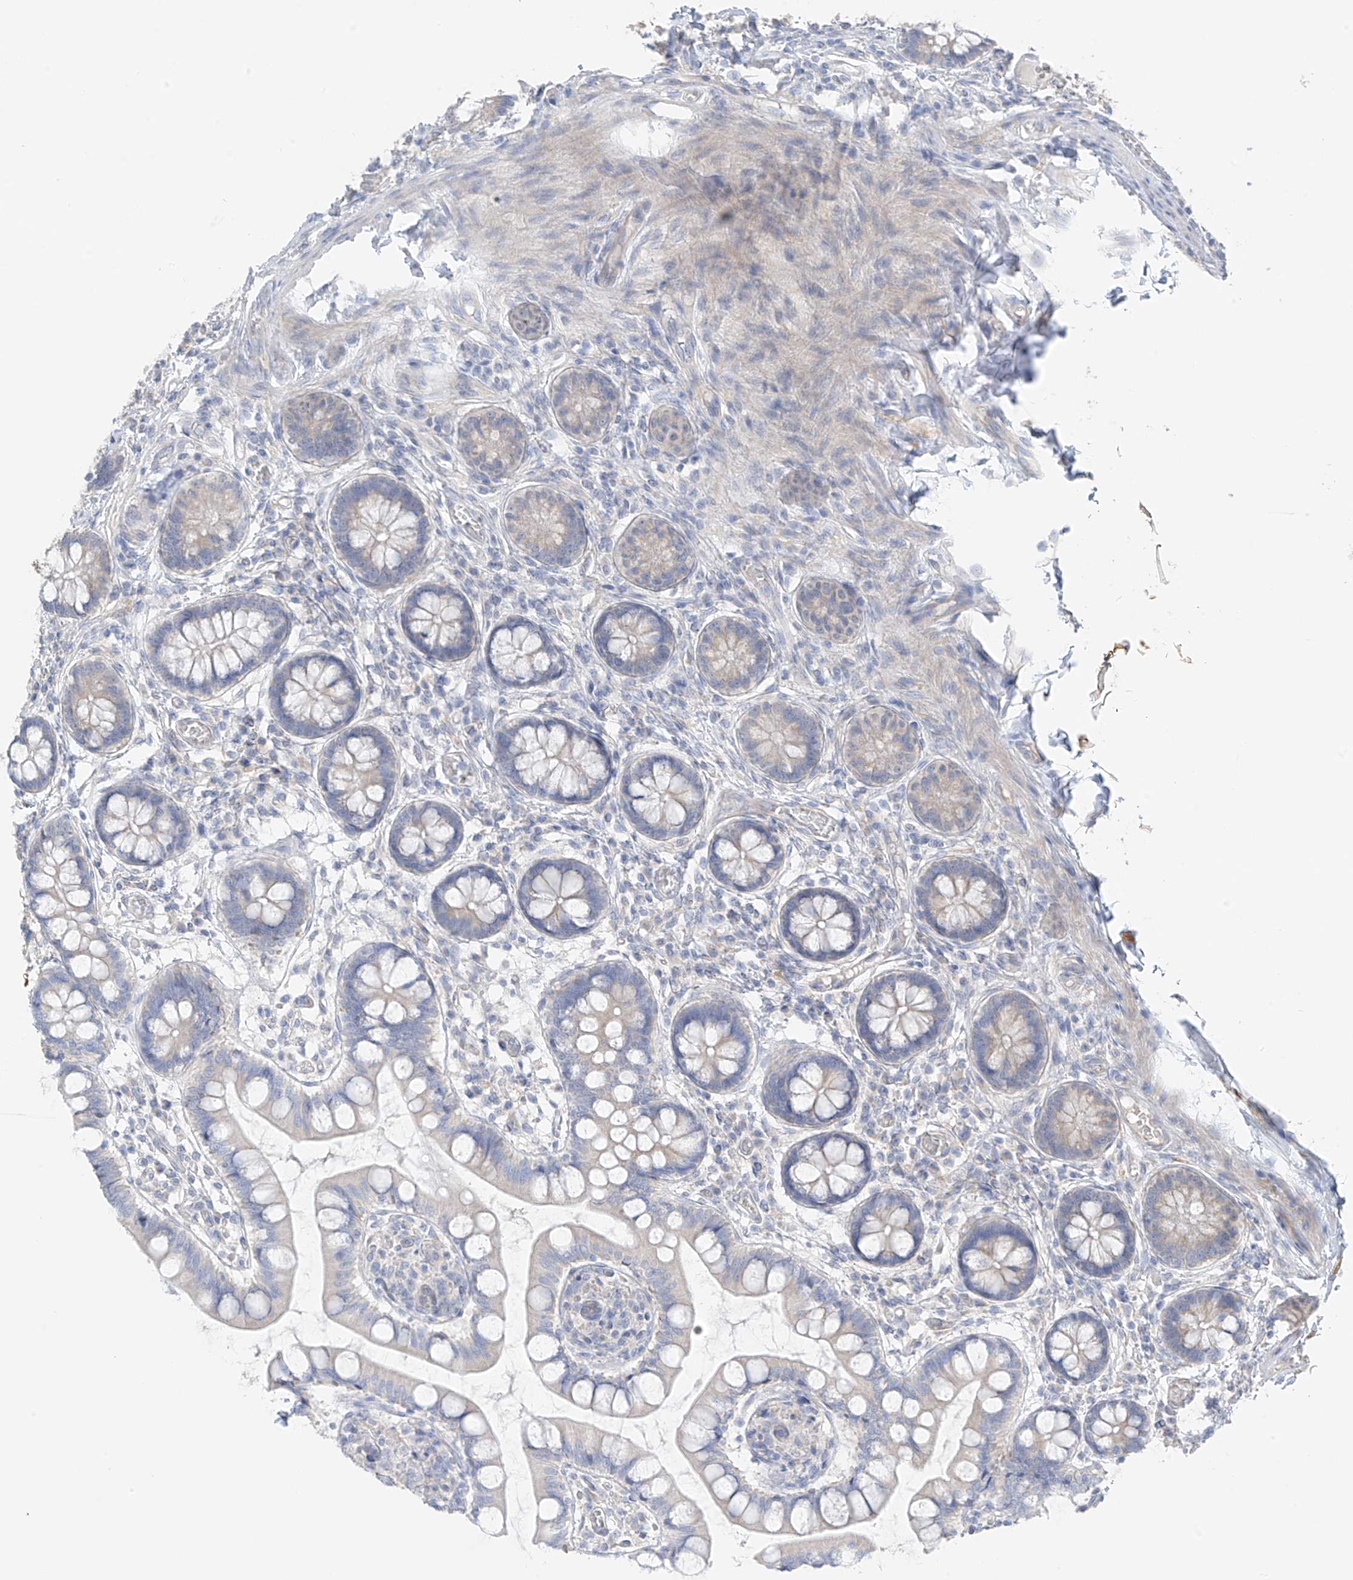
{"staining": {"intensity": "negative", "quantity": "none", "location": "none"}, "tissue": "small intestine", "cell_type": "Glandular cells", "image_type": "normal", "snomed": [{"axis": "morphology", "description": "Normal tissue, NOS"}, {"axis": "topography", "description": "Small intestine"}], "caption": "High magnification brightfield microscopy of normal small intestine stained with DAB (3,3'-diaminobenzidine) (brown) and counterstained with hematoxylin (blue): glandular cells show no significant staining. (DAB (3,3'-diaminobenzidine) immunohistochemistry (IHC) visualized using brightfield microscopy, high magnification).", "gene": "NALCN", "patient": {"sex": "male", "age": 52}}